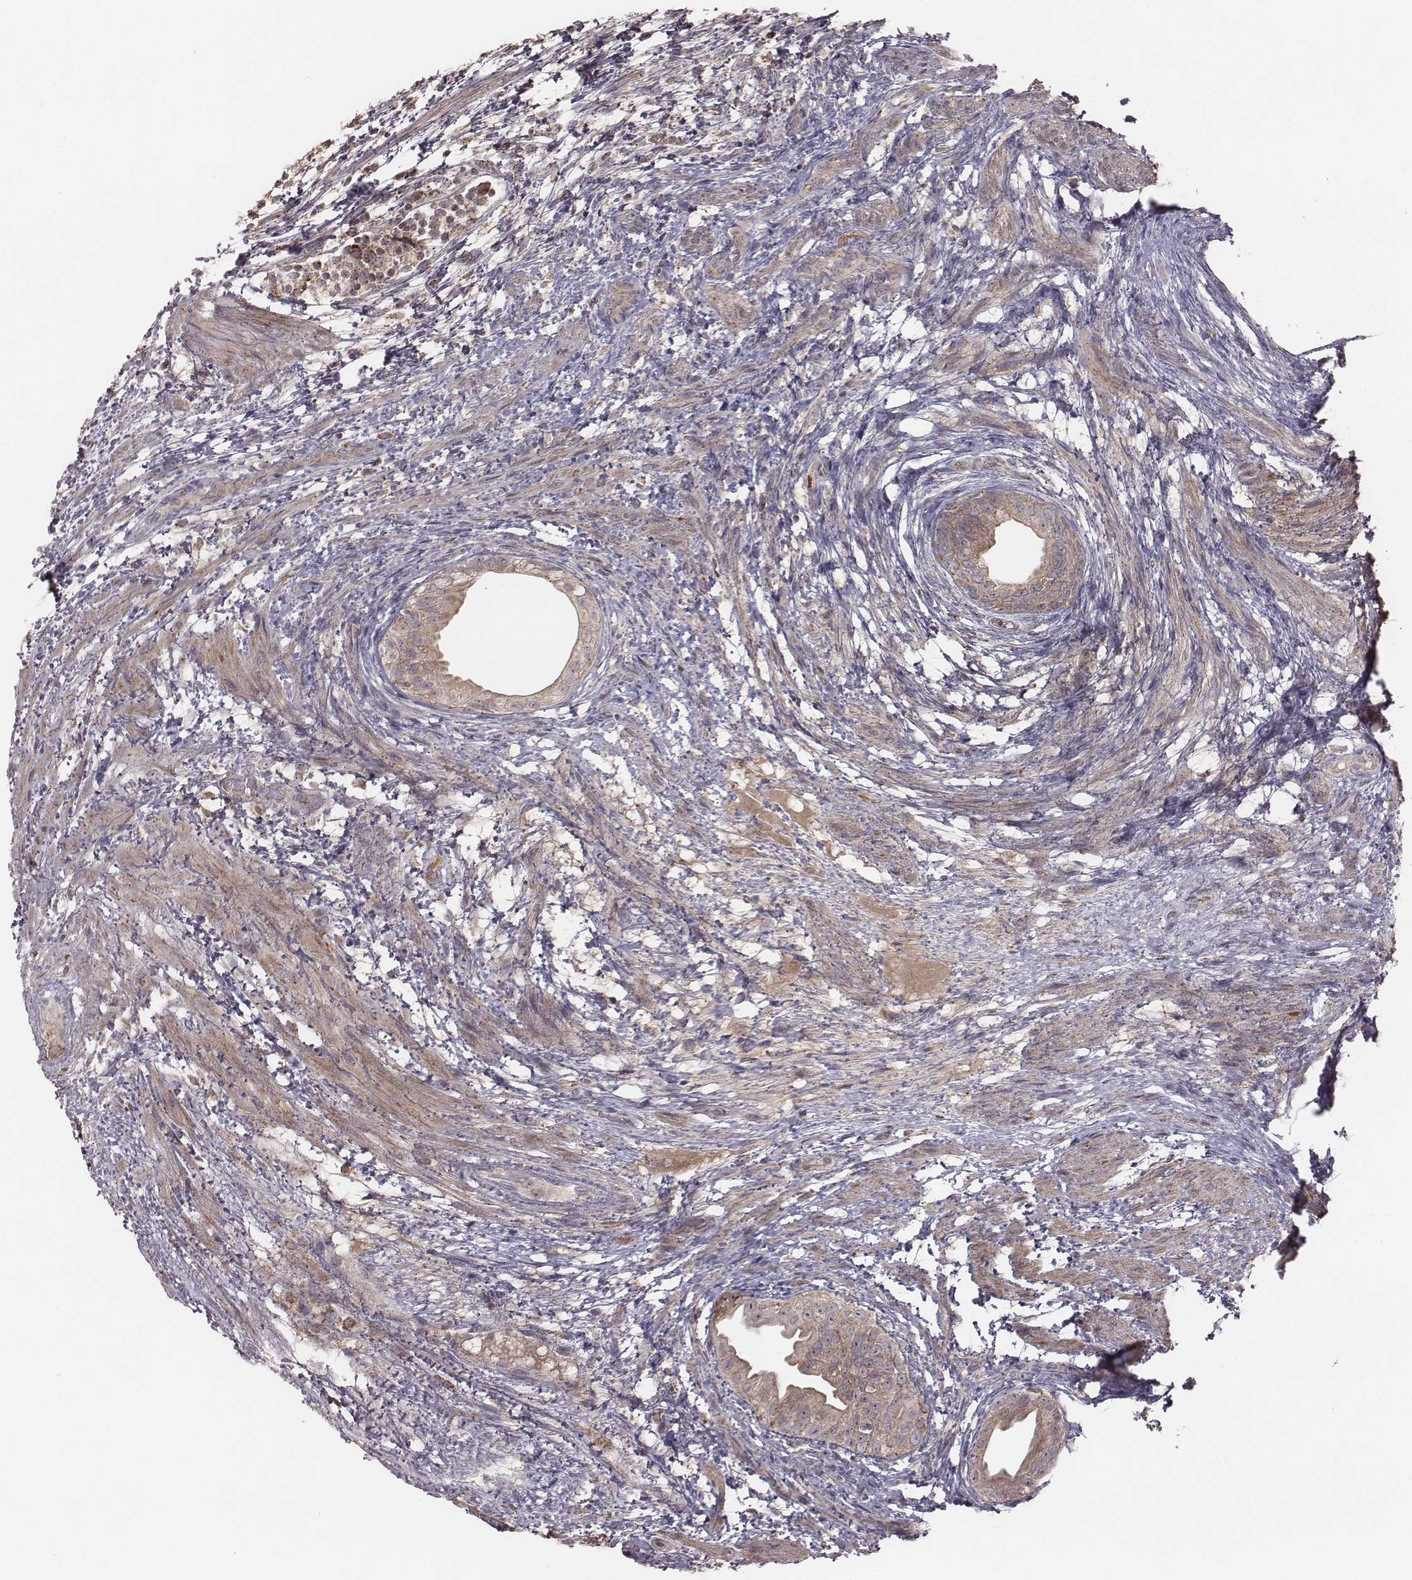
{"staining": {"intensity": "moderate", "quantity": ">75%", "location": "cytoplasmic/membranous"}, "tissue": "testis cancer", "cell_type": "Tumor cells", "image_type": "cancer", "snomed": [{"axis": "morphology", "description": "Carcinoma, Embryonal, NOS"}, {"axis": "topography", "description": "Testis"}], "caption": "Protein analysis of testis cancer (embryonal carcinoma) tissue demonstrates moderate cytoplasmic/membranous positivity in approximately >75% of tumor cells.", "gene": "PDCD2L", "patient": {"sex": "male", "age": 24}}